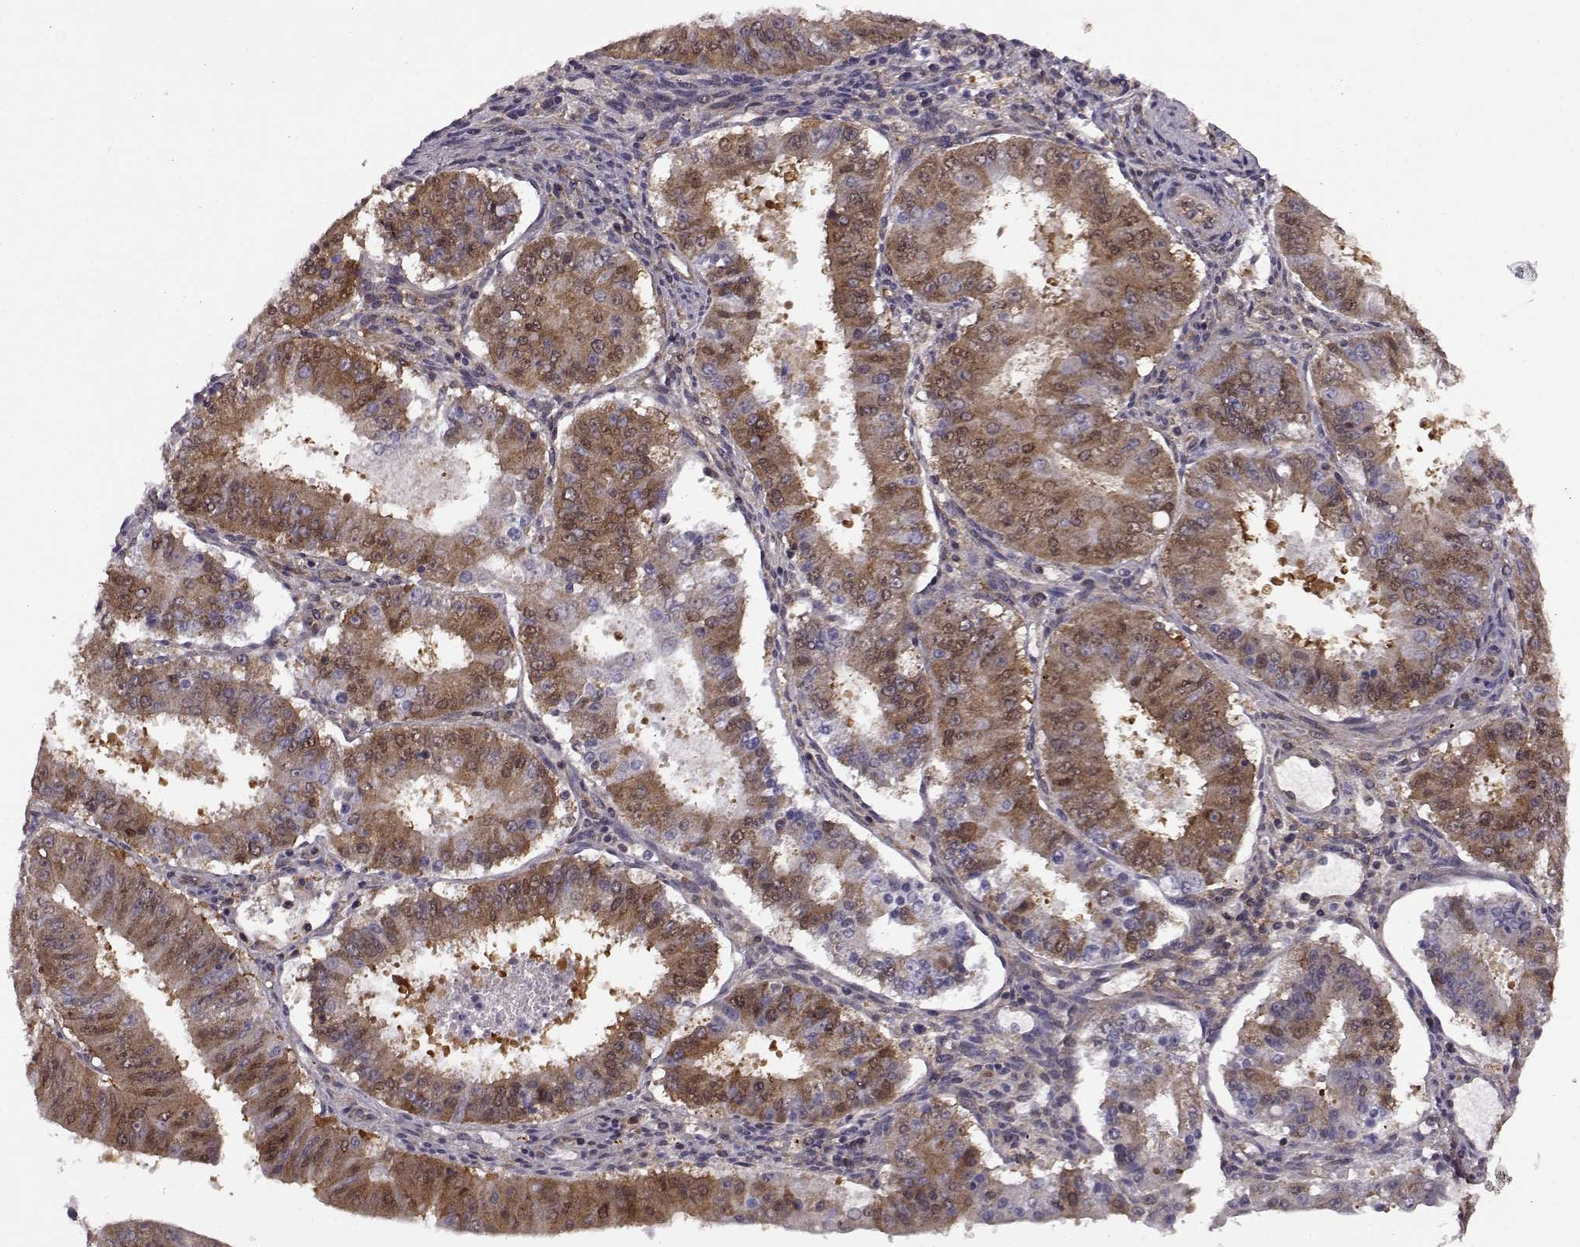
{"staining": {"intensity": "strong", "quantity": ">75%", "location": "cytoplasmic/membranous"}, "tissue": "ovarian cancer", "cell_type": "Tumor cells", "image_type": "cancer", "snomed": [{"axis": "morphology", "description": "Carcinoma, endometroid"}, {"axis": "topography", "description": "Ovary"}], "caption": "High-magnification brightfield microscopy of ovarian cancer (endometroid carcinoma) stained with DAB (brown) and counterstained with hematoxylin (blue). tumor cells exhibit strong cytoplasmic/membranous expression is identified in about>75% of cells.", "gene": "URI1", "patient": {"sex": "female", "age": 42}}